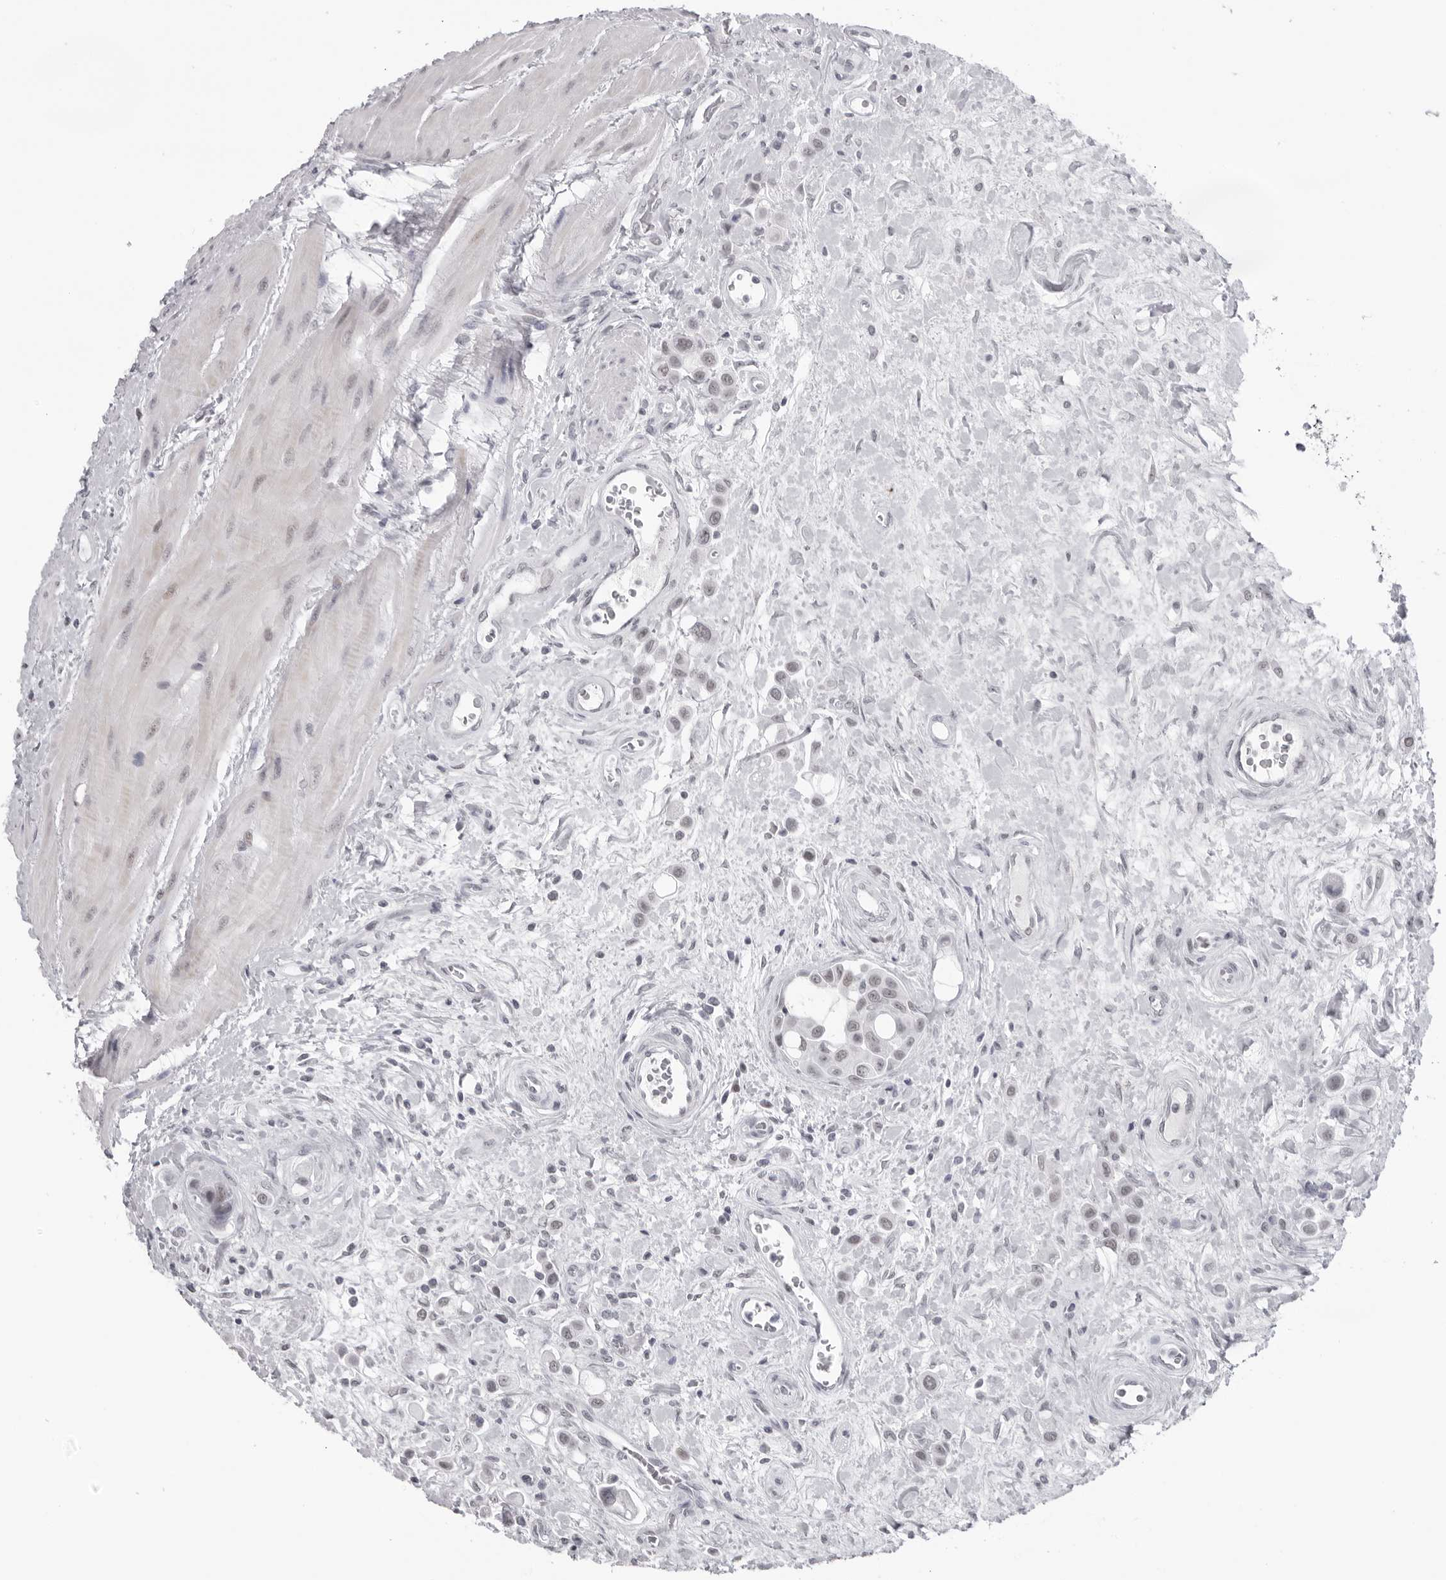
{"staining": {"intensity": "weak", "quantity": "<25%", "location": "nuclear"}, "tissue": "urothelial cancer", "cell_type": "Tumor cells", "image_type": "cancer", "snomed": [{"axis": "morphology", "description": "Urothelial carcinoma, High grade"}, {"axis": "topography", "description": "Urinary bladder"}], "caption": "A micrograph of human urothelial cancer is negative for staining in tumor cells.", "gene": "ESPN", "patient": {"sex": "male", "age": 50}}